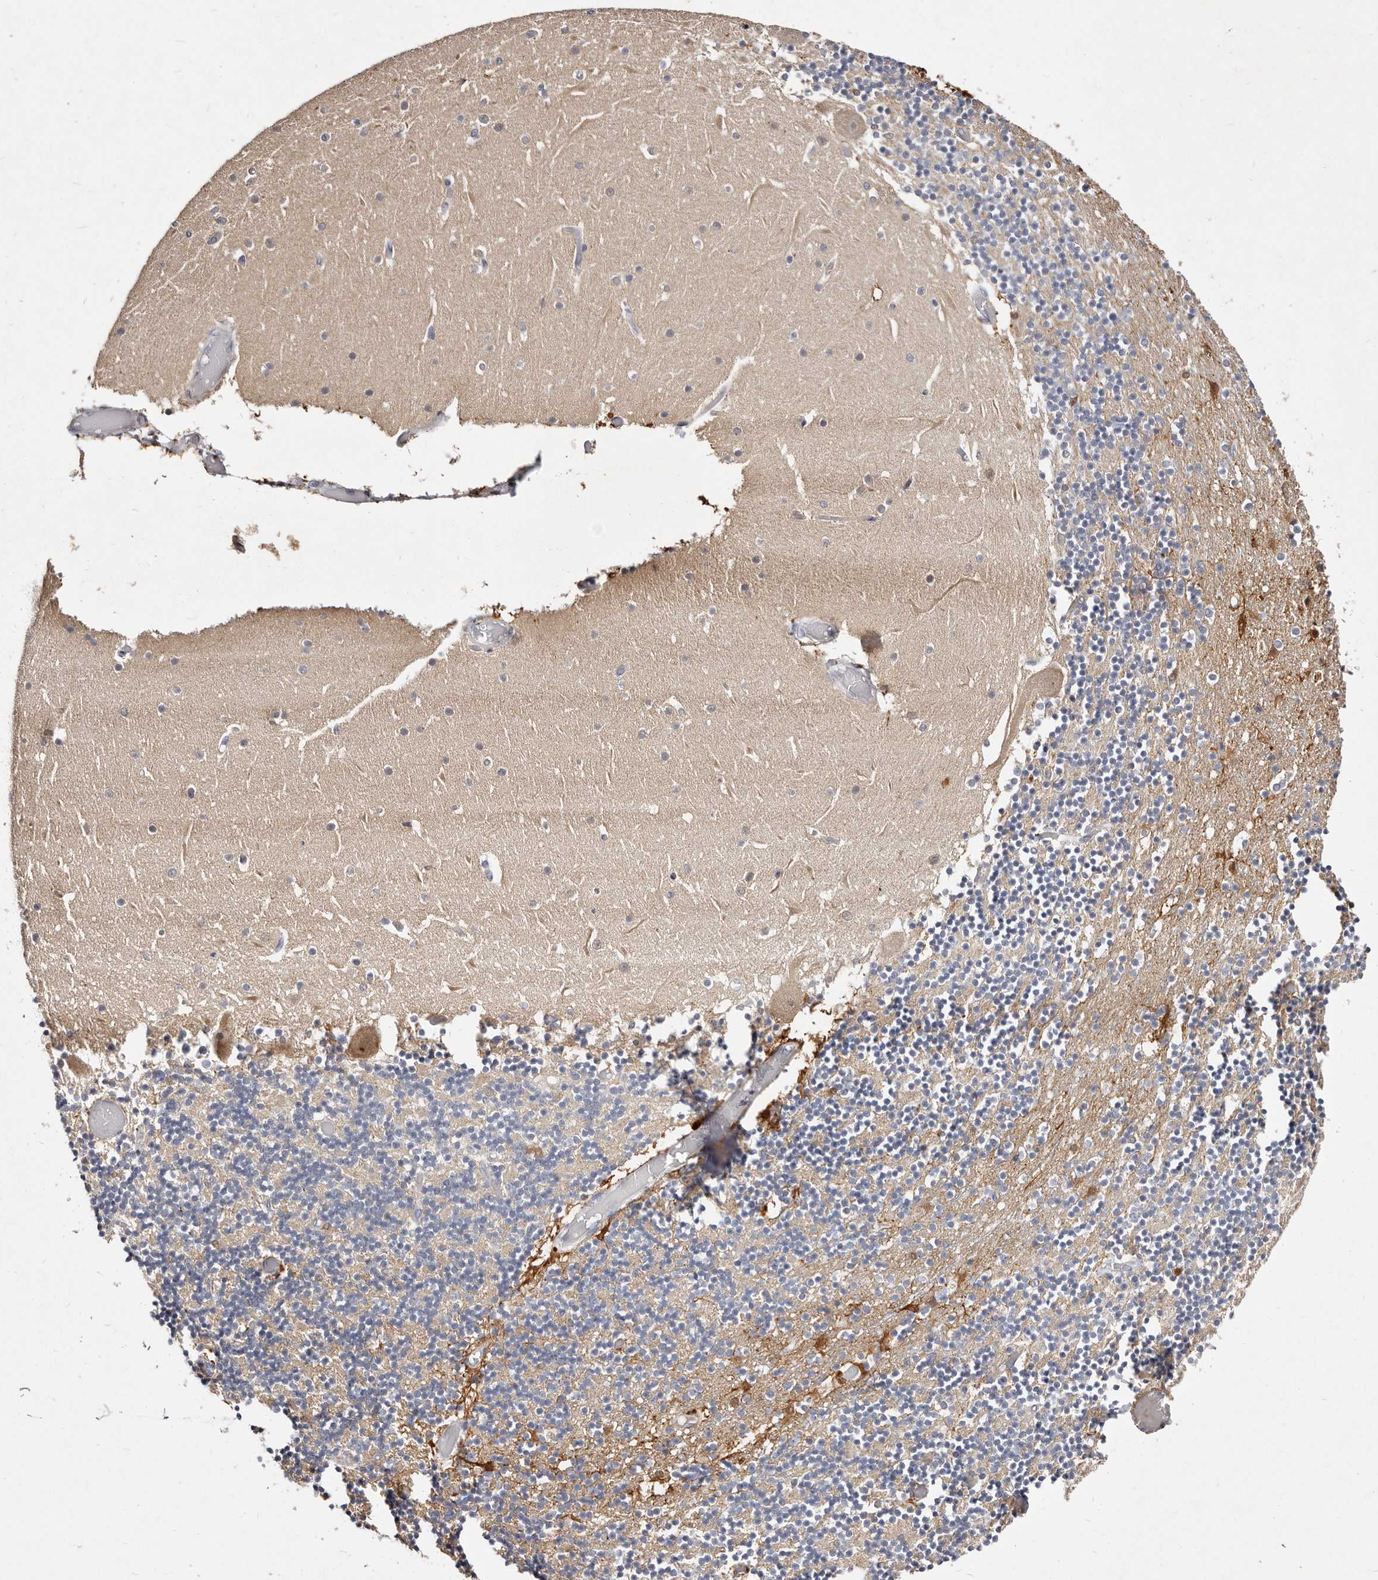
{"staining": {"intensity": "negative", "quantity": "none", "location": "none"}, "tissue": "cerebellum", "cell_type": "Cells in granular layer", "image_type": "normal", "snomed": [{"axis": "morphology", "description": "Normal tissue, NOS"}, {"axis": "topography", "description": "Cerebellum"}], "caption": "Immunohistochemical staining of normal human cerebellum exhibits no significant staining in cells in granular layer.", "gene": "MRPS33", "patient": {"sex": "female", "age": 28}}